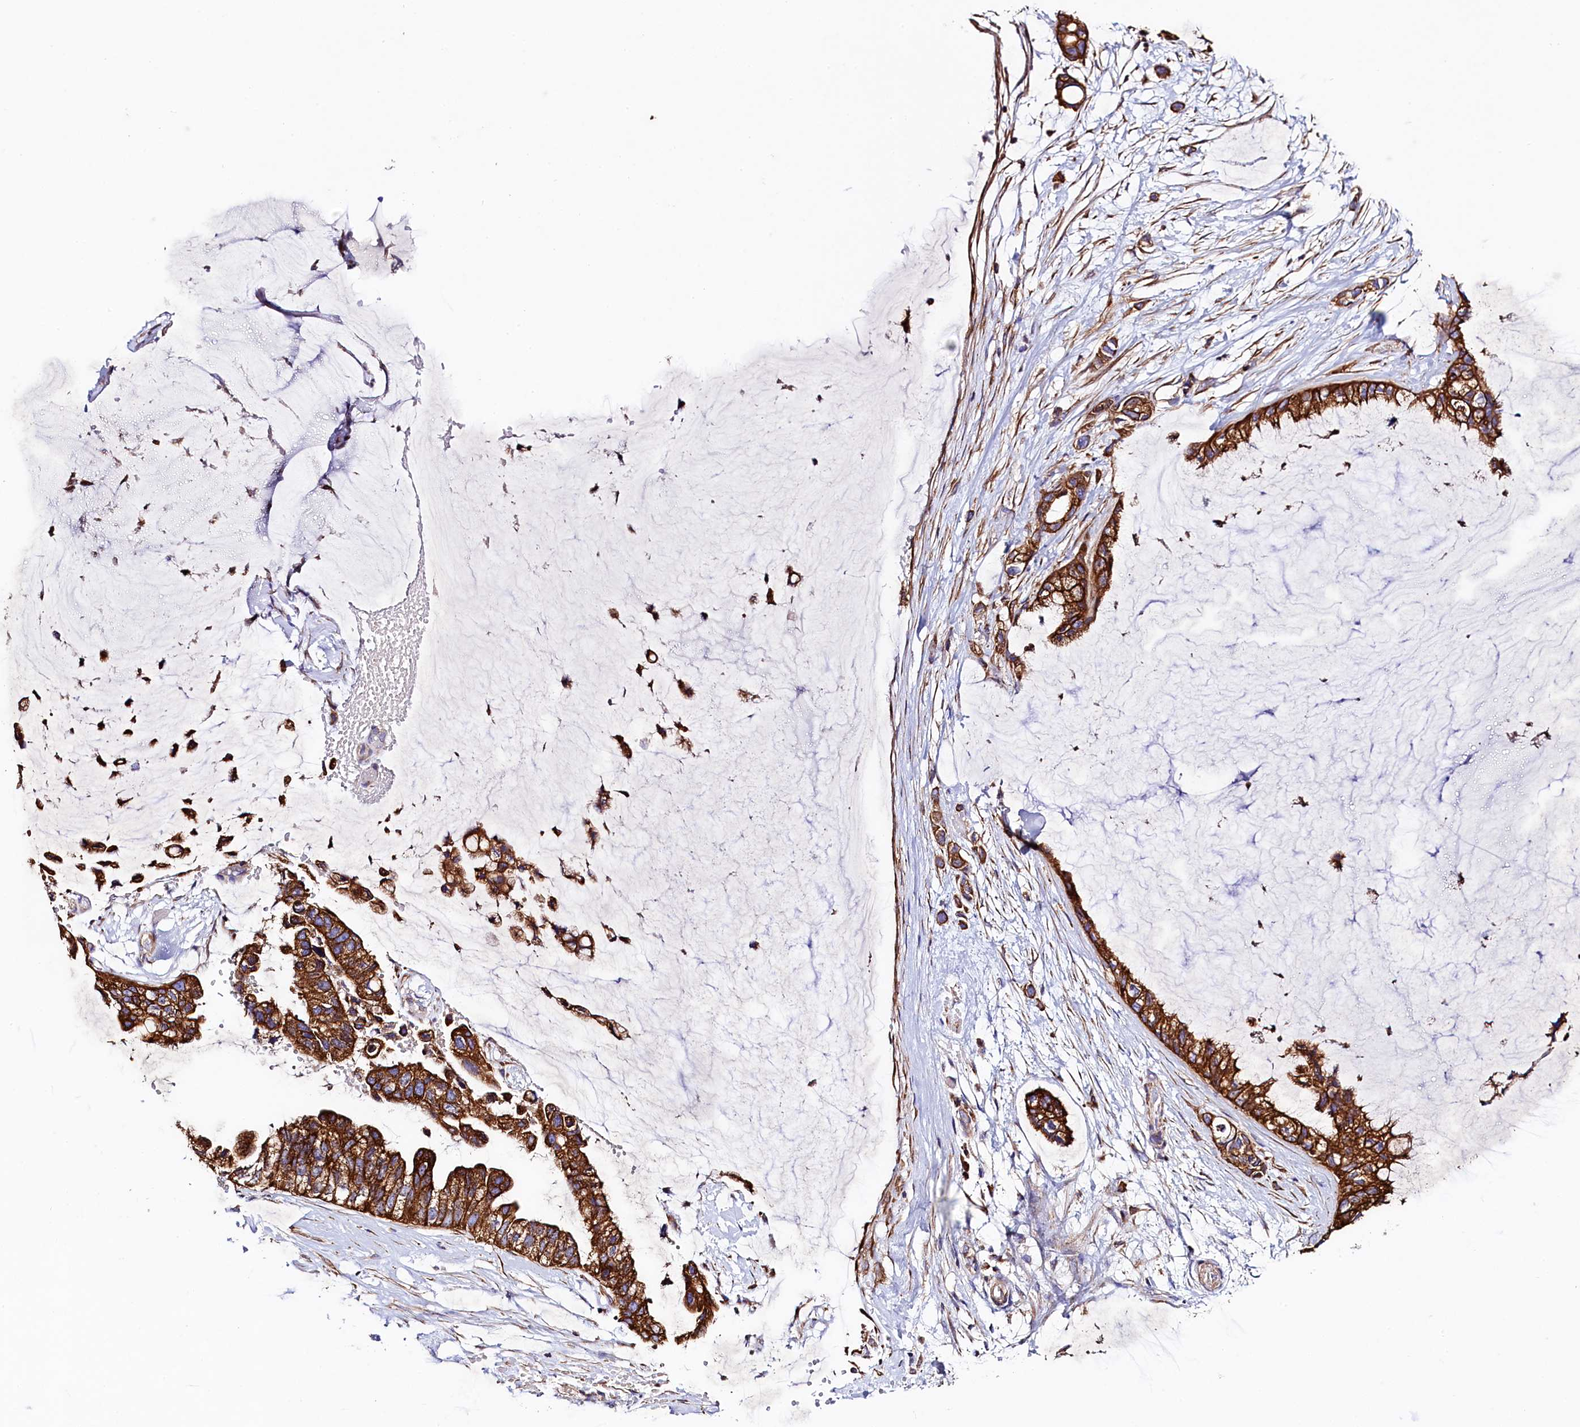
{"staining": {"intensity": "strong", "quantity": ">75%", "location": "cytoplasmic/membranous"}, "tissue": "ovarian cancer", "cell_type": "Tumor cells", "image_type": "cancer", "snomed": [{"axis": "morphology", "description": "Cystadenocarcinoma, mucinous, NOS"}, {"axis": "topography", "description": "Ovary"}], "caption": "This micrograph demonstrates ovarian mucinous cystadenocarcinoma stained with immunohistochemistry (IHC) to label a protein in brown. The cytoplasmic/membranous of tumor cells show strong positivity for the protein. Nuclei are counter-stained blue.", "gene": "CLYBL", "patient": {"sex": "female", "age": 39}}